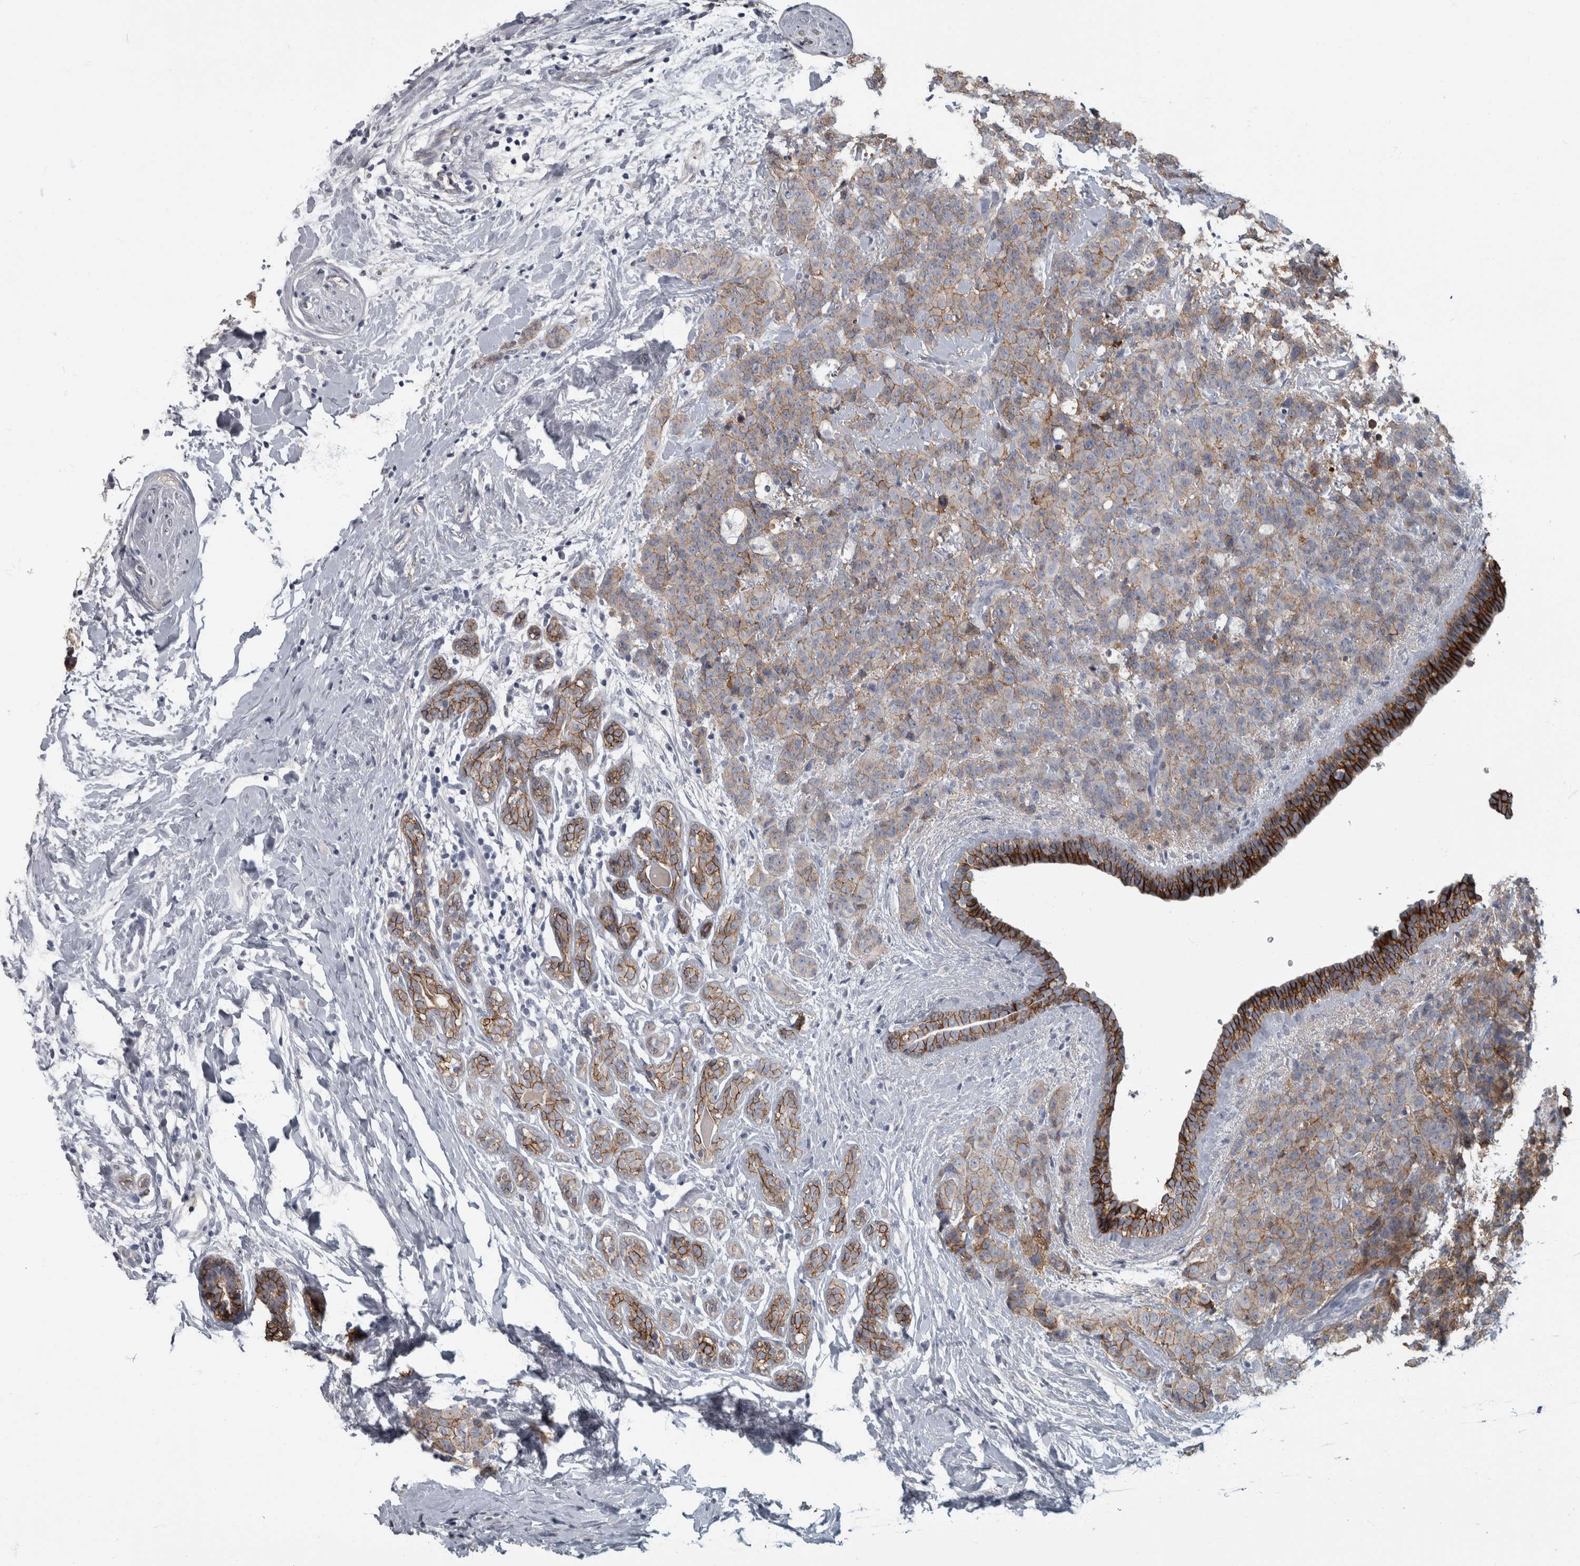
{"staining": {"intensity": "weak", "quantity": ">75%", "location": "cytoplasmic/membranous"}, "tissue": "breast cancer", "cell_type": "Tumor cells", "image_type": "cancer", "snomed": [{"axis": "morphology", "description": "Normal tissue, NOS"}, {"axis": "morphology", "description": "Duct carcinoma"}, {"axis": "topography", "description": "Breast"}], "caption": "Weak cytoplasmic/membranous staining is identified in approximately >75% of tumor cells in breast intraductal carcinoma.", "gene": "DSG2", "patient": {"sex": "female", "age": 40}}